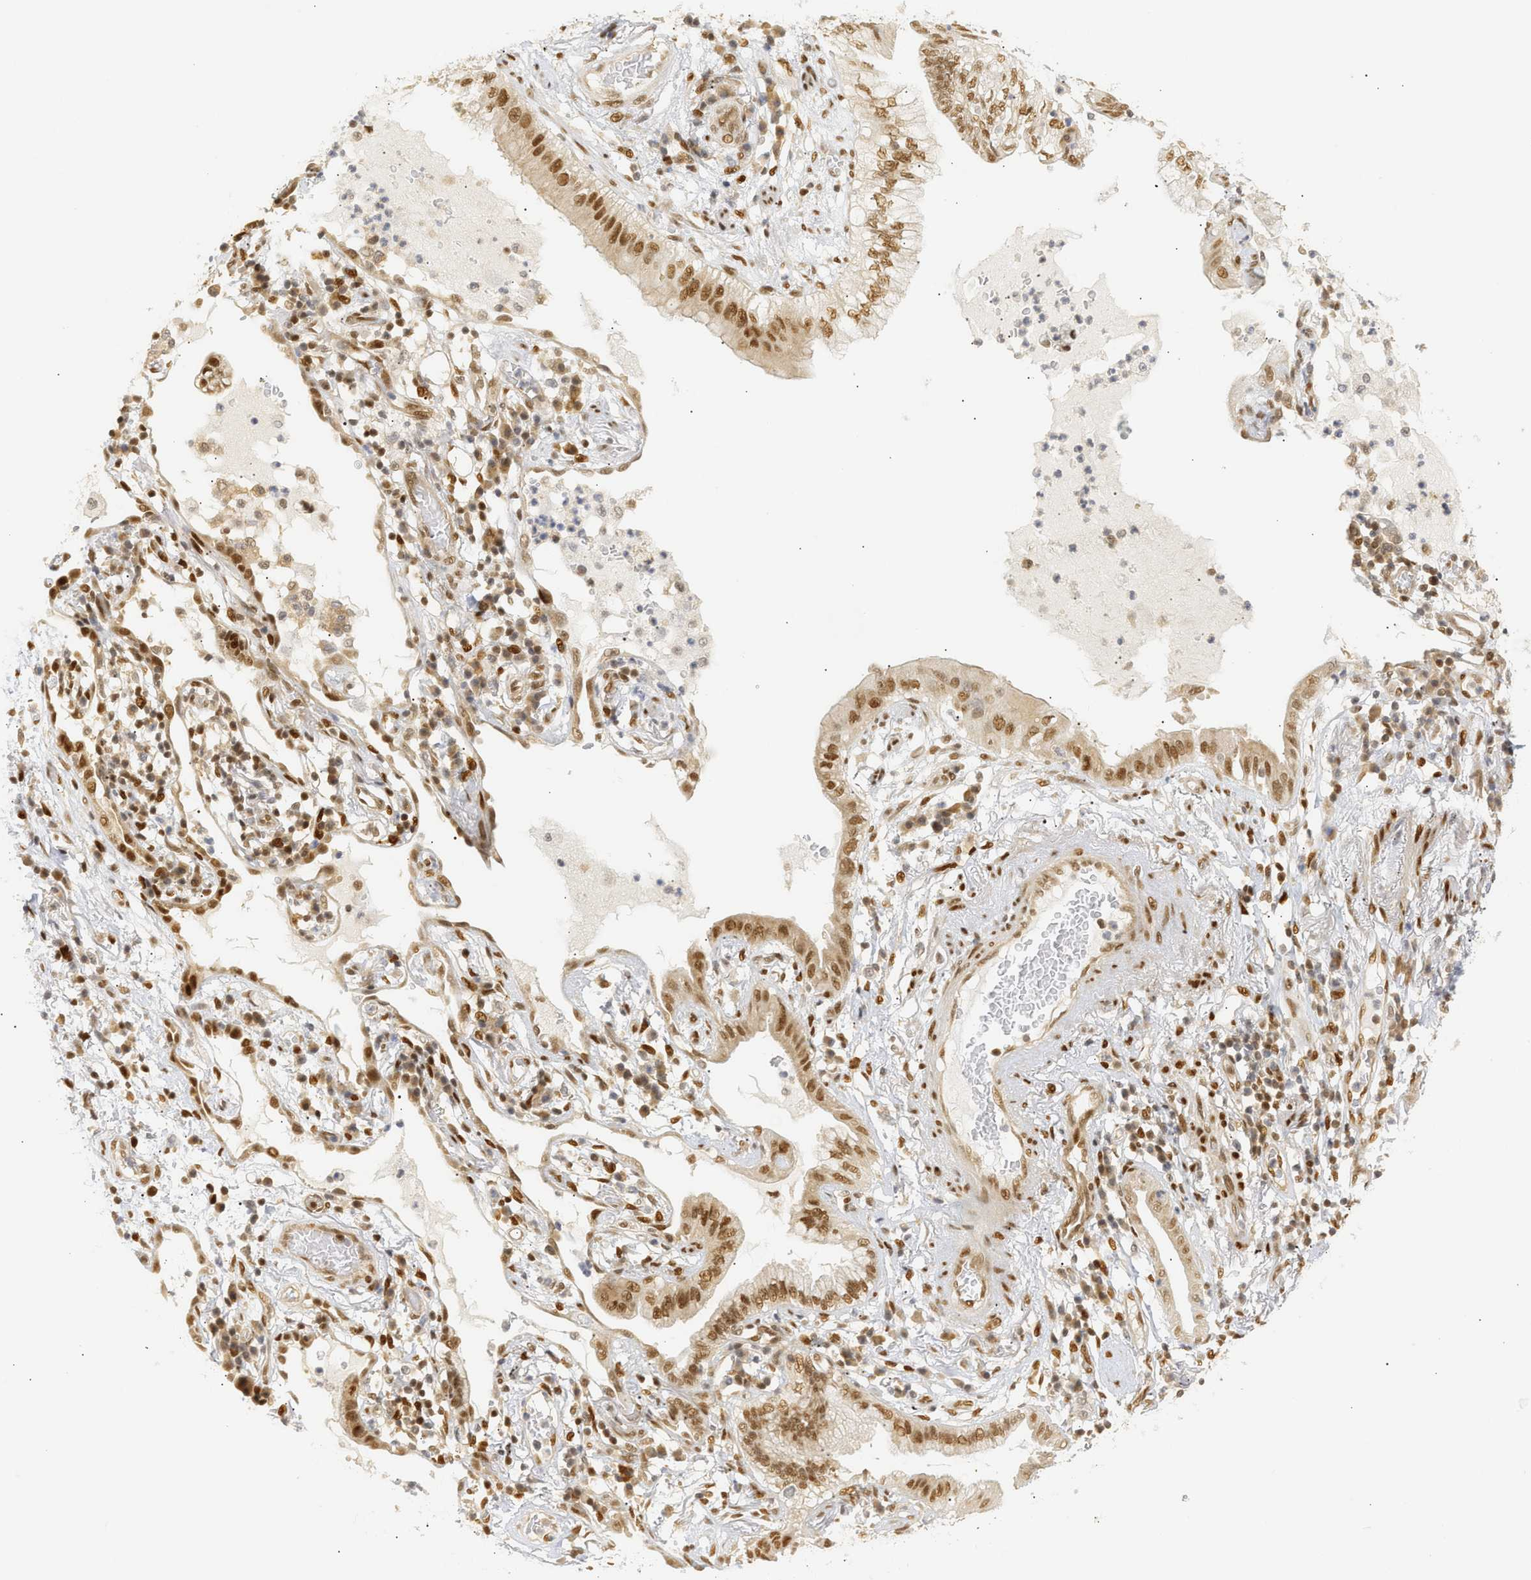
{"staining": {"intensity": "moderate", "quantity": ">75%", "location": "nuclear"}, "tissue": "lung cancer", "cell_type": "Tumor cells", "image_type": "cancer", "snomed": [{"axis": "morphology", "description": "Adenocarcinoma, NOS"}, {"axis": "topography", "description": "Lung"}], "caption": "A brown stain labels moderate nuclear expression of a protein in human adenocarcinoma (lung) tumor cells.", "gene": "SSBP2", "patient": {"sex": "female", "age": 70}}